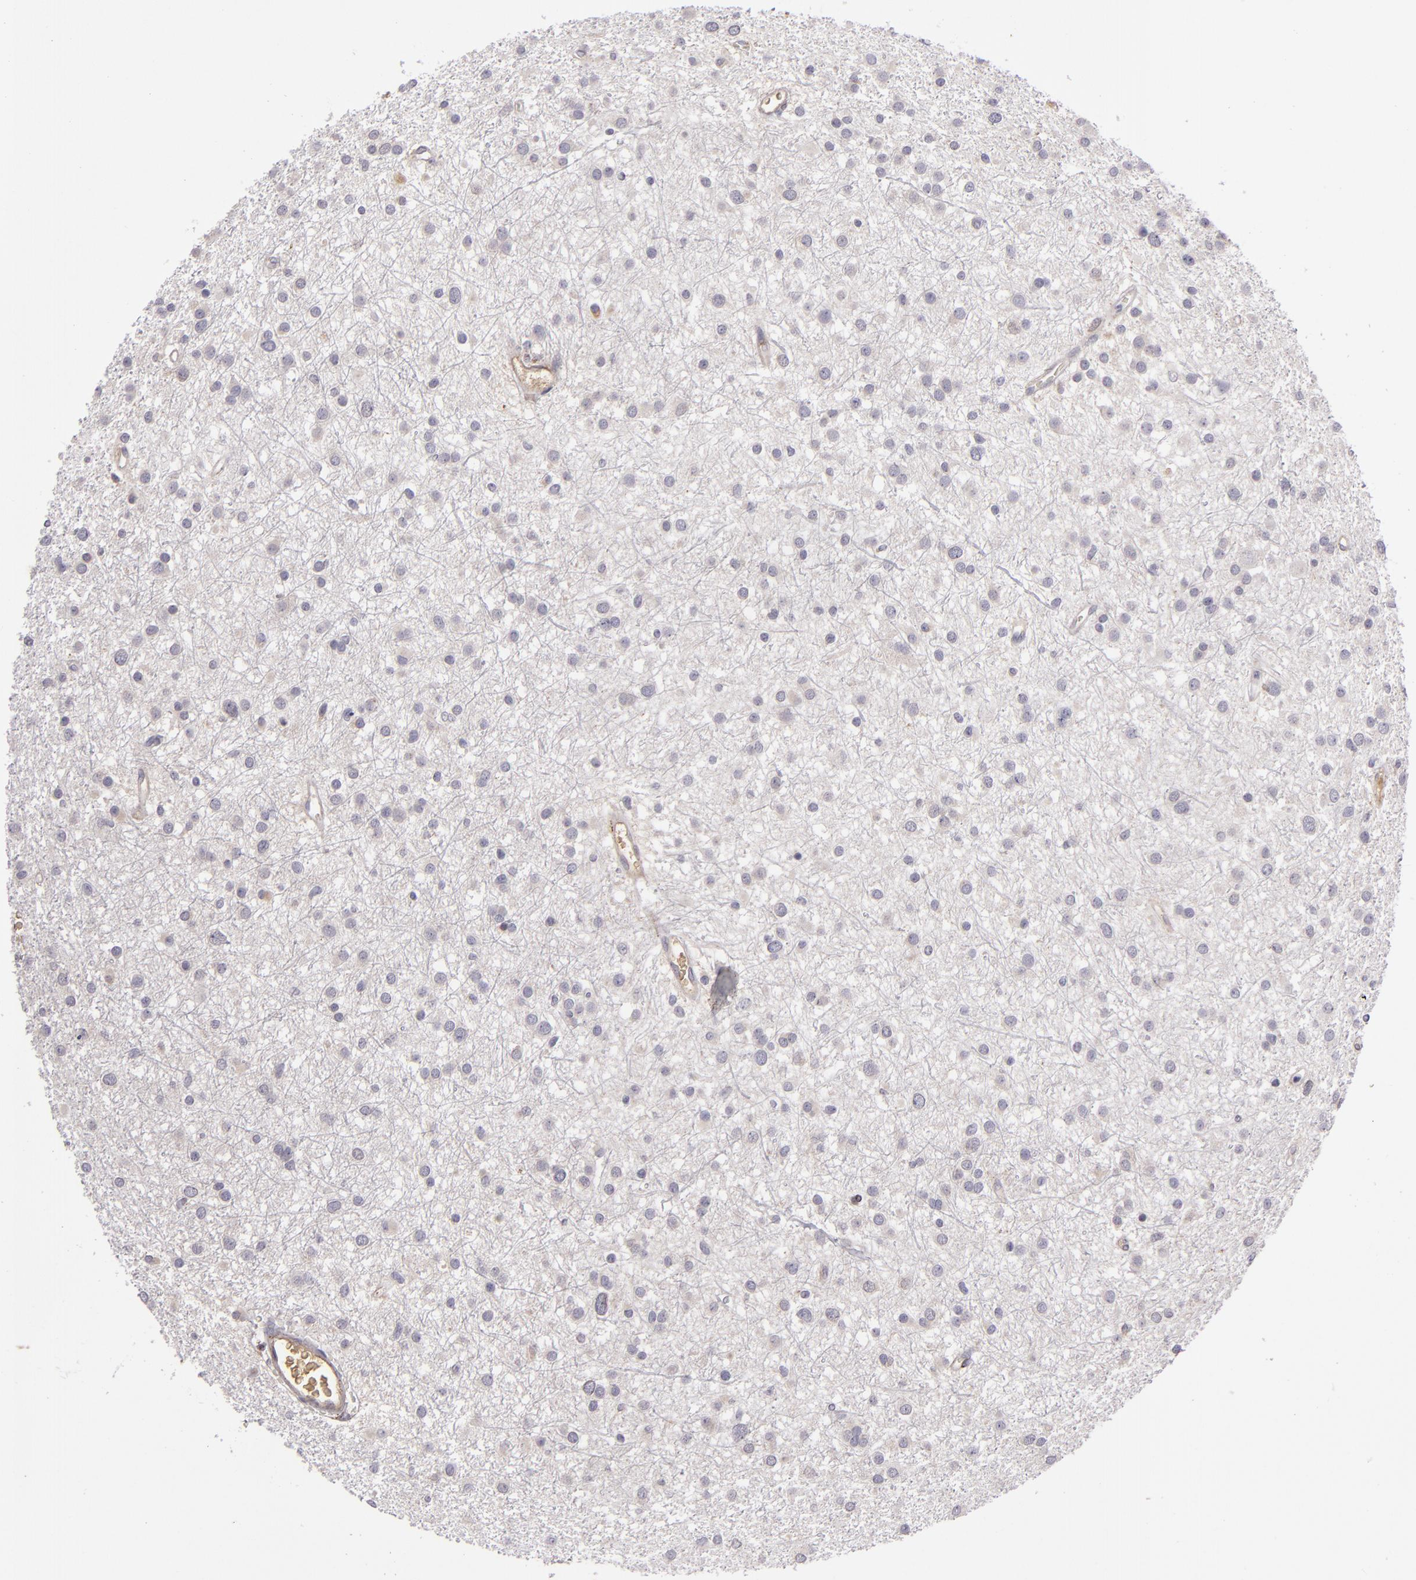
{"staining": {"intensity": "negative", "quantity": "none", "location": "none"}, "tissue": "glioma", "cell_type": "Tumor cells", "image_type": "cancer", "snomed": [{"axis": "morphology", "description": "Glioma, malignant, Low grade"}, {"axis": "topography", "description": "Brain"}], "caption": "The IHC histopathology image has no significant positivity in tumor cells of malignant glioma (low-grade) tissue. Brightfield microscopy of immunohistochemistry (IHC) stained with DAB (3,3'-diaminobenzidine) (brown) and hematoxylin (blue), captured at high magnification.", "gene": "CFB", "patient": {"sex": "female", "age": 36}}